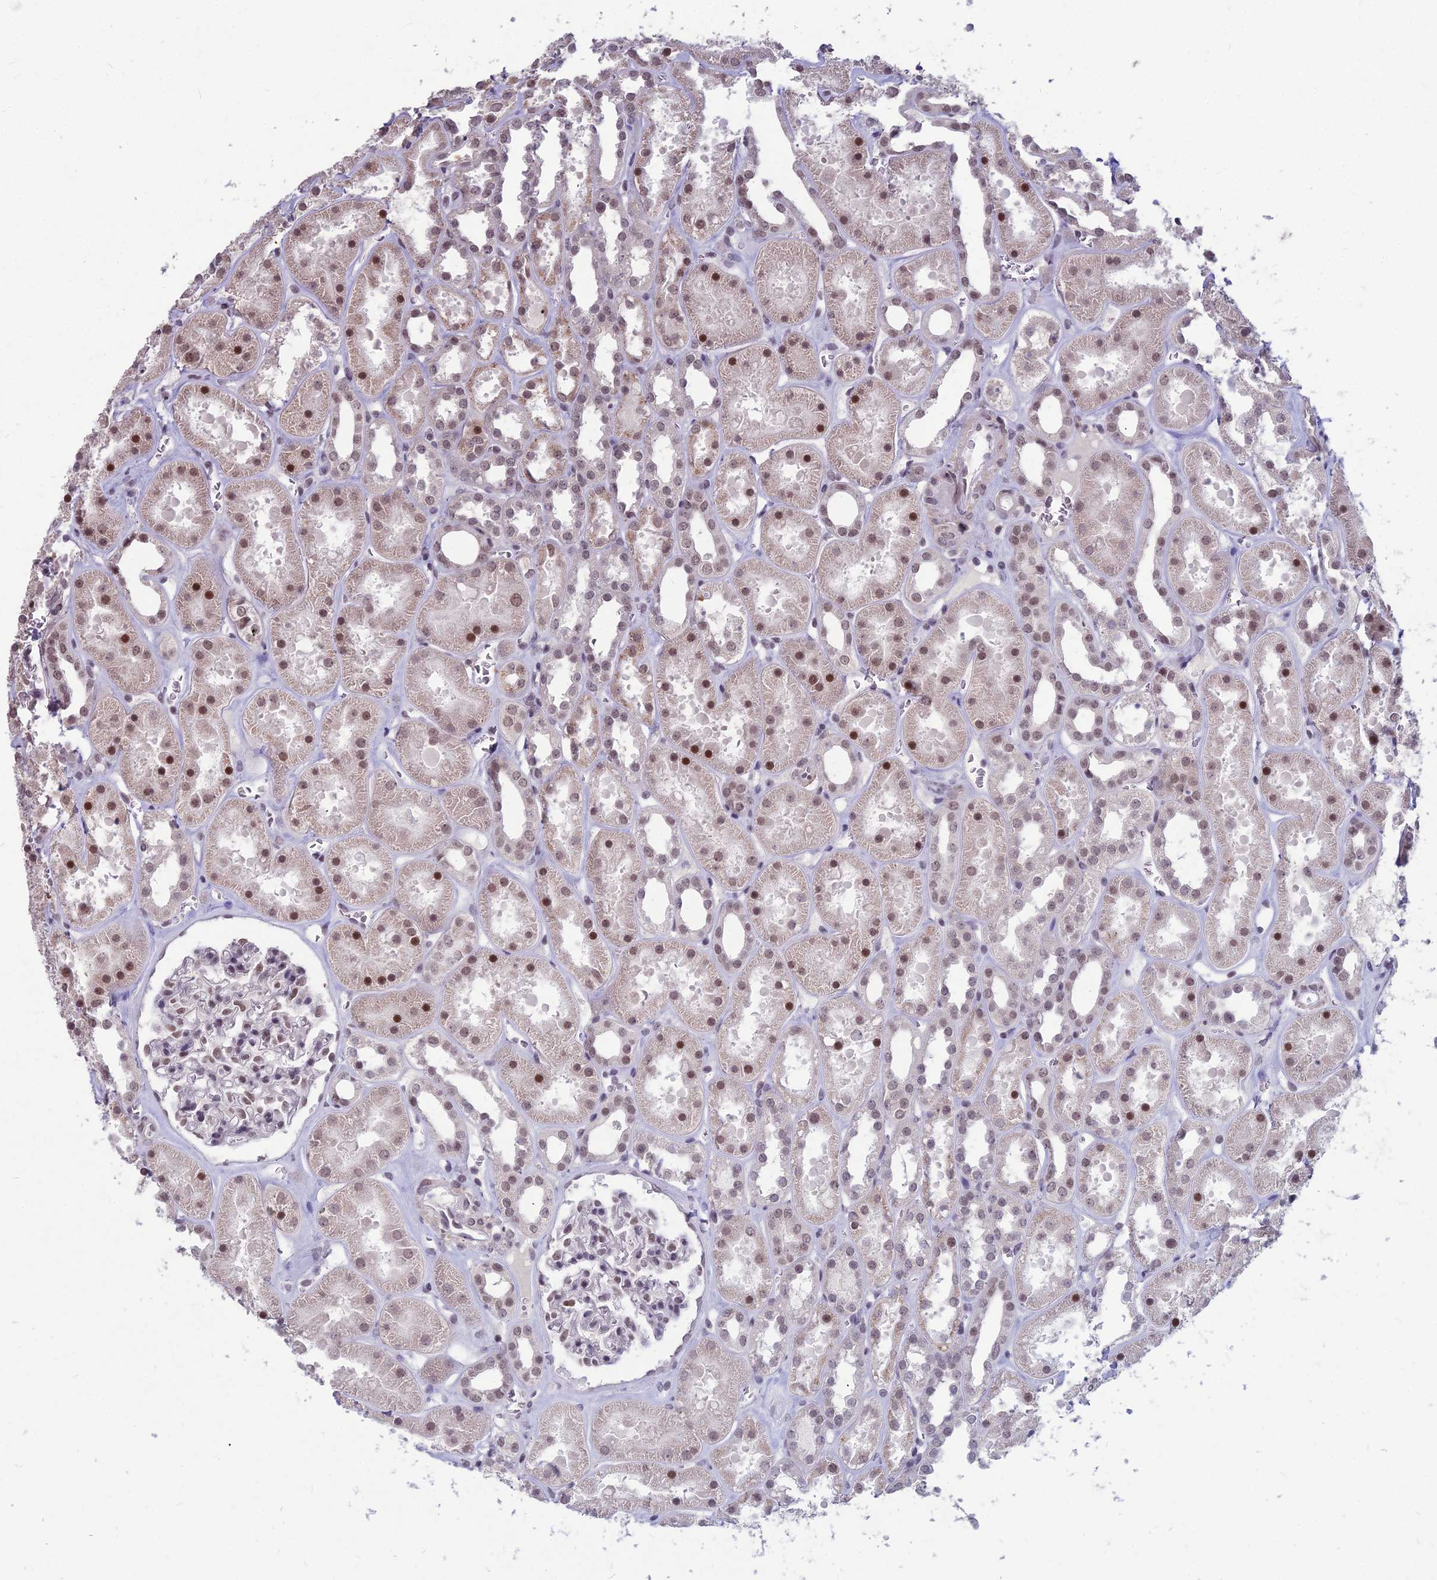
{"staining": {"intensity": "moderate", "quantity": "25%-75%", "location": "nuclear"}, "tissue": "kidney", "cell_type": "Cells in glomeruli", "image_type": "normal", "snomed": [{"axis": "morphology", "description": "Normal tissue, NOS"}, {"axis": "topography", "description": "Kidney"}], "caption": "A histopathology image of human kidney stained for a protein demonstrates moderate nuclear brown staining in cells in glomeruli. The protein of interest is stained brown, and the nuclei are stained in blue (DAB (3,3'-diaminobenzidine) IHC with brightfield microscopy, high magnification).", "gene": "KAT7", "patient": {"sex": "female", "age": 41}}